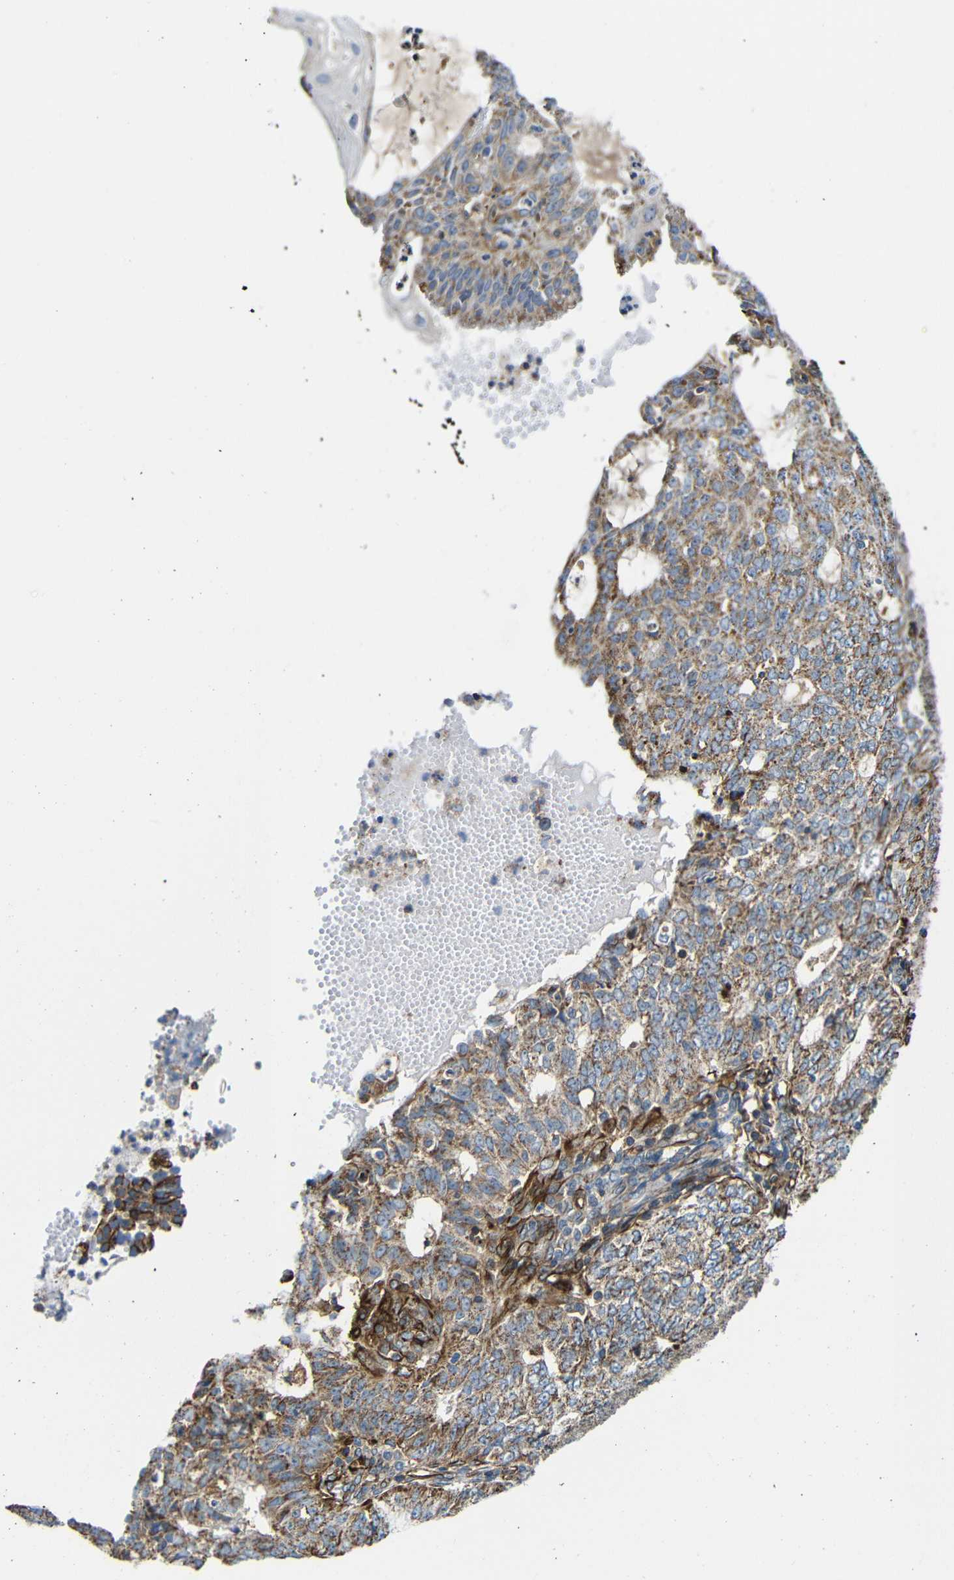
{"staining": {"intensity": "moderate", "quantity": ">75%", "location": "cytoplasmic/membranous"}, "tissue": "endometrial cancer", "cell_type": "Tumor cells", "image_type": "cancer", "snomed": [{"axis": "morphology", "description": "Adenocarcinoma, NOS"}, {"axis": "topography", "description": "Endometrium"}], "caption": "Human endometrial adenocarcinoma stained with a protein marker demonstrates moderate staining in tumor cells.", "gene": "IGSF10", "patient": {"sex": "female", "age": 32}}